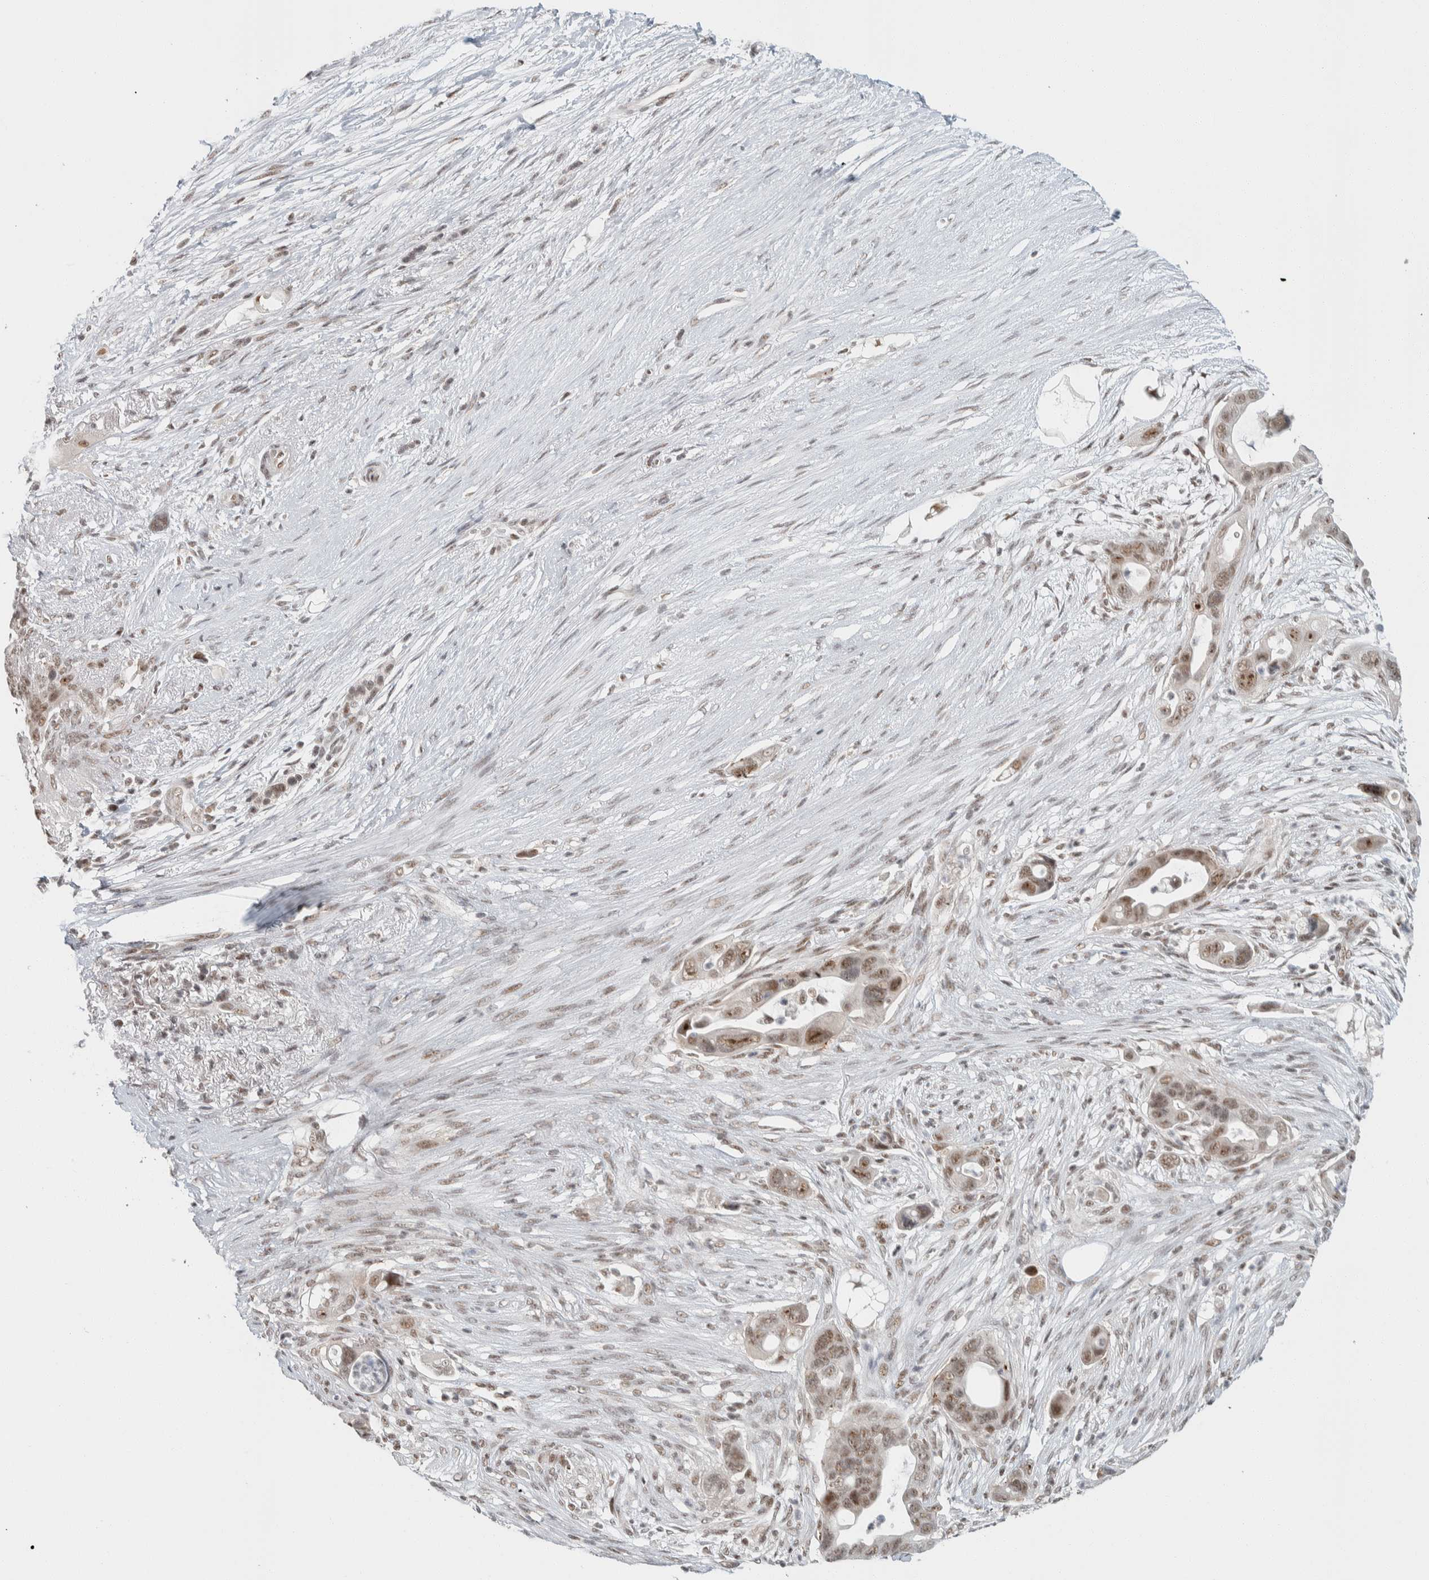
{"staining": {"intensity": "moderate", "quantity": ">75%", "location": "nuclear"}, "tissue": "pancreatic cancer", "cell_type": "Tumor cells", "image_type": "cancer", "snomed": [{"axis": "morphology", "description": "Adenocarcinoma, NOS"}, {"axis": "topography", "description": "Pancreas"}], "caption": "A micrograph showing moderate nuclear positivity in about >75% of tumor cells in pancreatic cancer, as visualized by brown immunohistochemical staining.", "gene": "ZBTB2", "patient": {"sex": "female", "age": 72}}